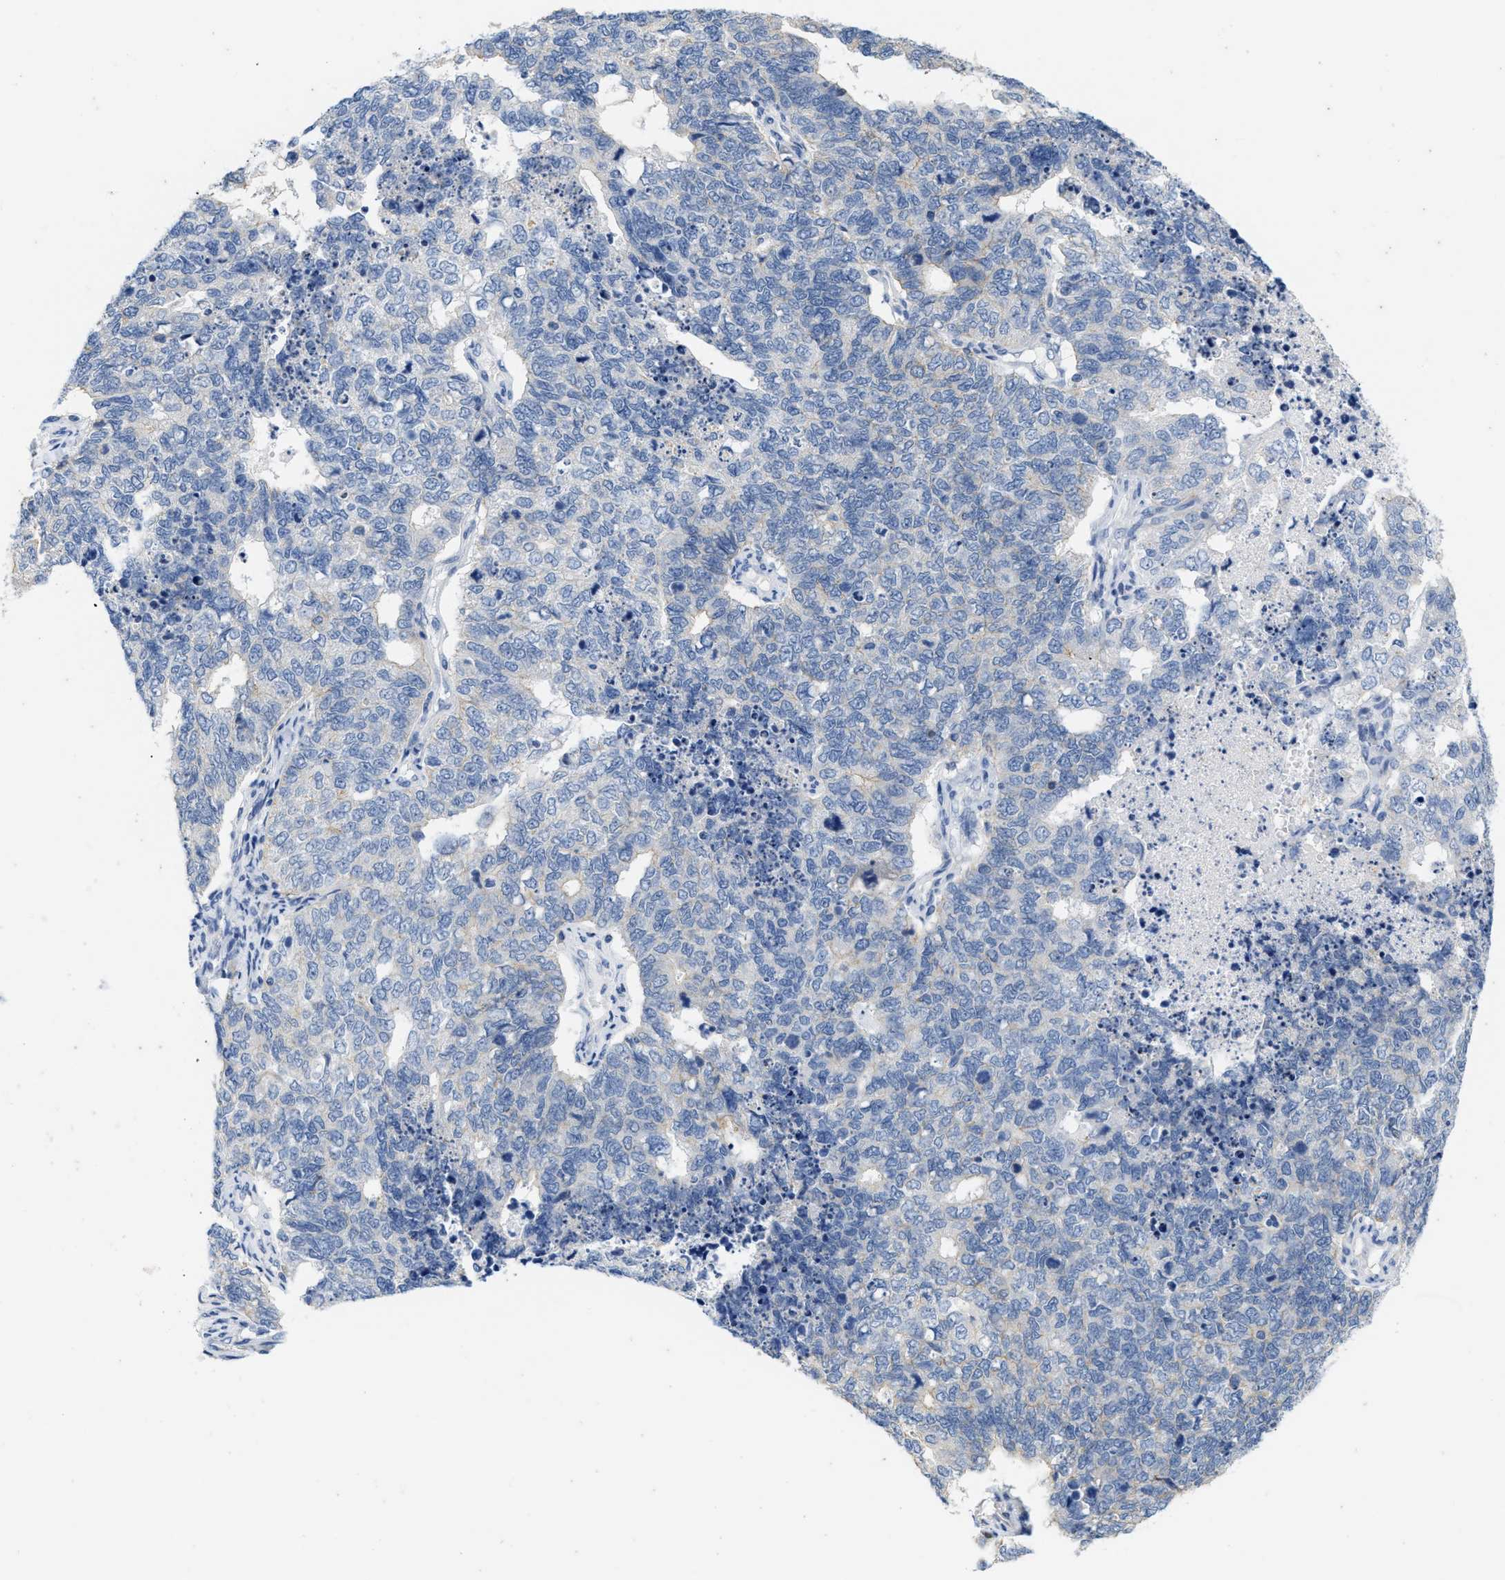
{"staining": {"intensity": "negative", "quantity": "none", "location": "none"}, "tissue": "cervical cancer", "cell_type": "Tumor cells", "image_type": "cancer", "snomed": [{"axis": "morphology", "description": "Squamous cell carcinoma, NOS"}, {"axis": "topography", "description": "Cervix"}], "caption": "This image is of cervical squamous cell carcinoma stained with immunohistochemistry to label a protein in brown with the nuclei are counter-stained blue. There is no staining in tumor cells. (DAB (3,3'-diaminobenzidine) immunohistochemistry (IHC), high magnification).", "gene": "ABCB11", "patient": {"sex": "female", "age": 63}}